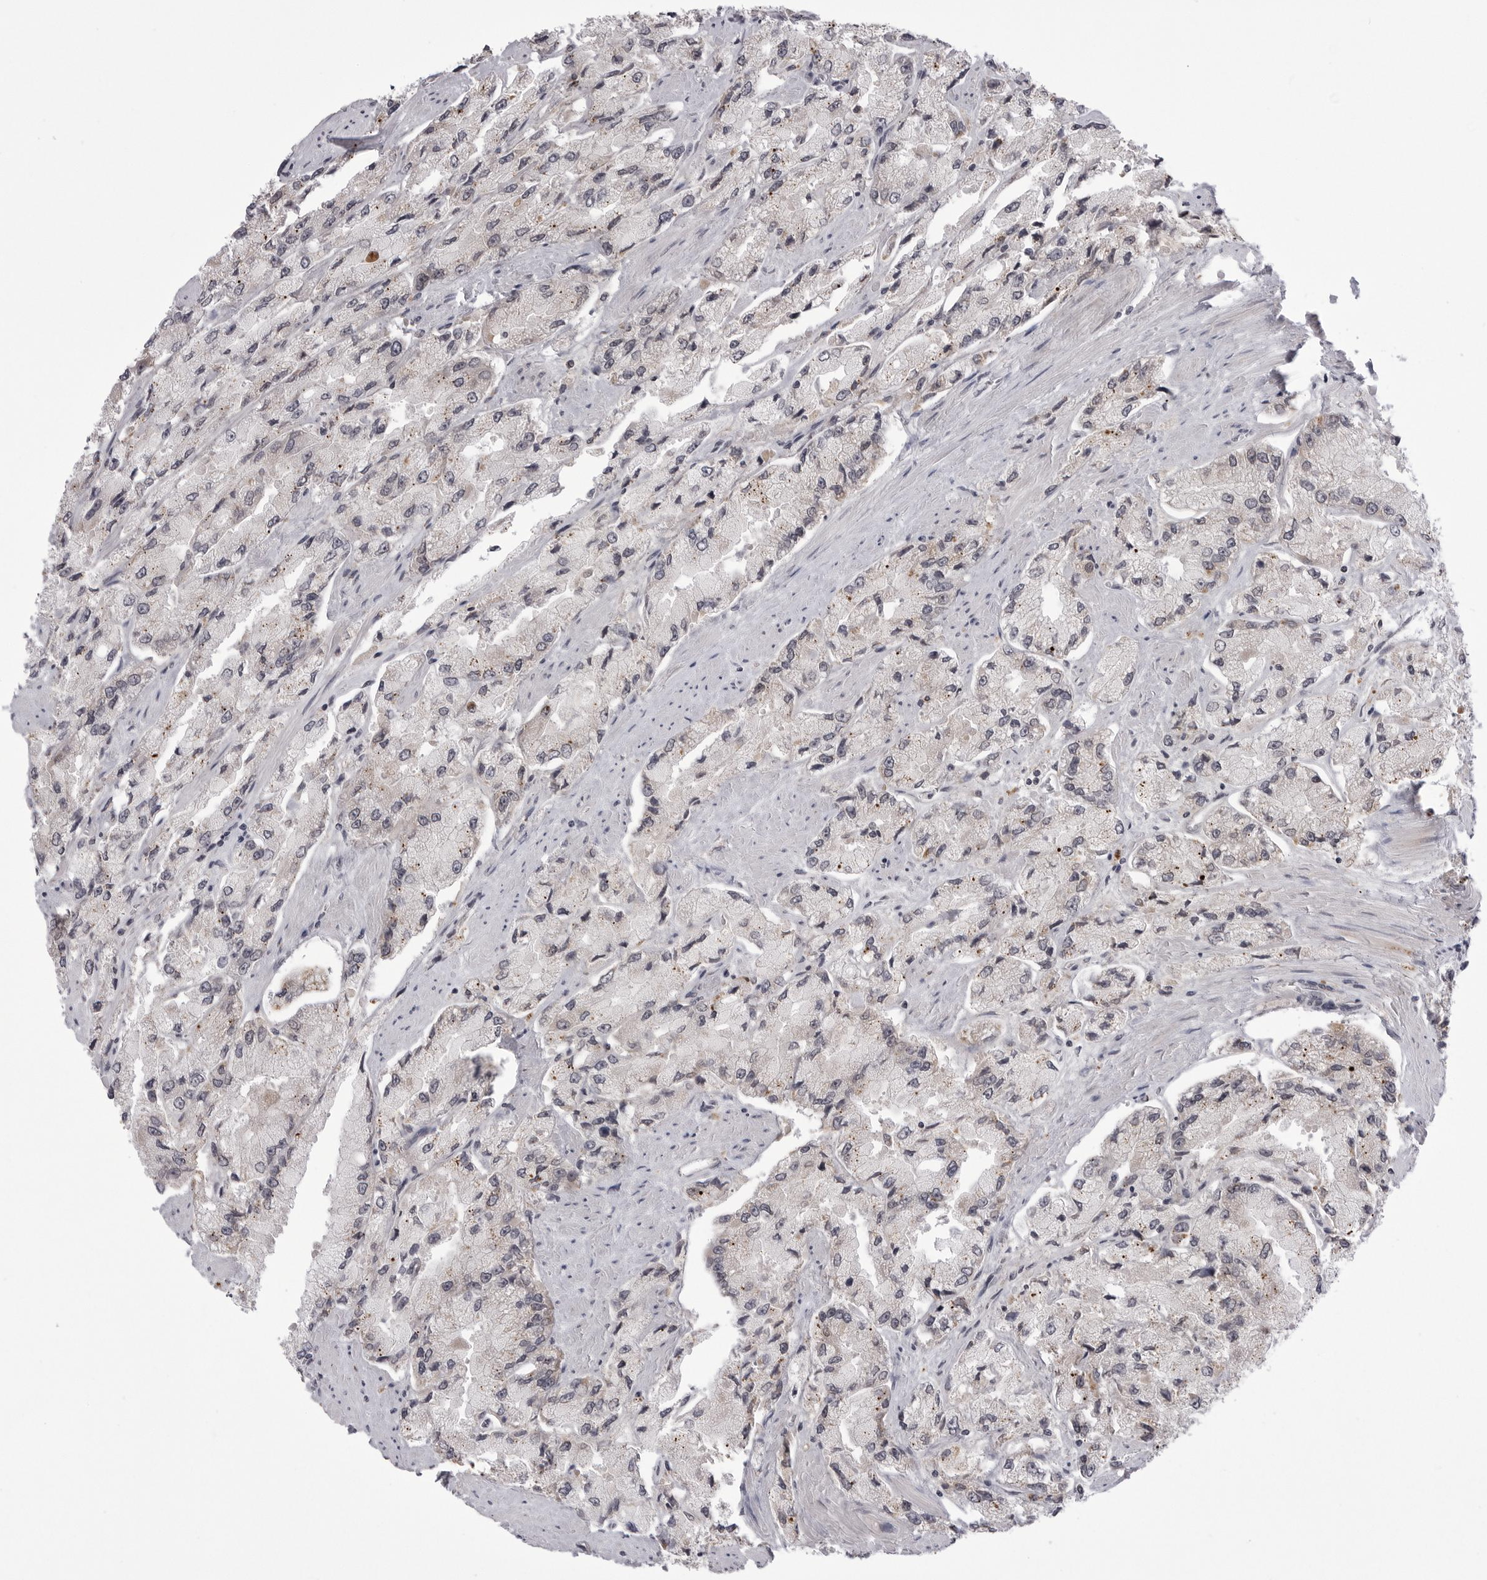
{"staining": {"intensity": "negative", "quantity": "none", "location": "none"}, "tissue": "prostate cancer", "cell_type": "Tumor cells", "image_type": "cancer", "snomed": [{"axis": "morphology", "description": "Adenocarcinoma, High grade"}, {"axis": "topography", "description": "Prostate"}], "caption": "Tumor cells show no significant protein staining in prostate cancer (adenocarcinoma (high-grade)).", "gene": "PTK2B", "patient": {"sex": "male", "age": 58}}